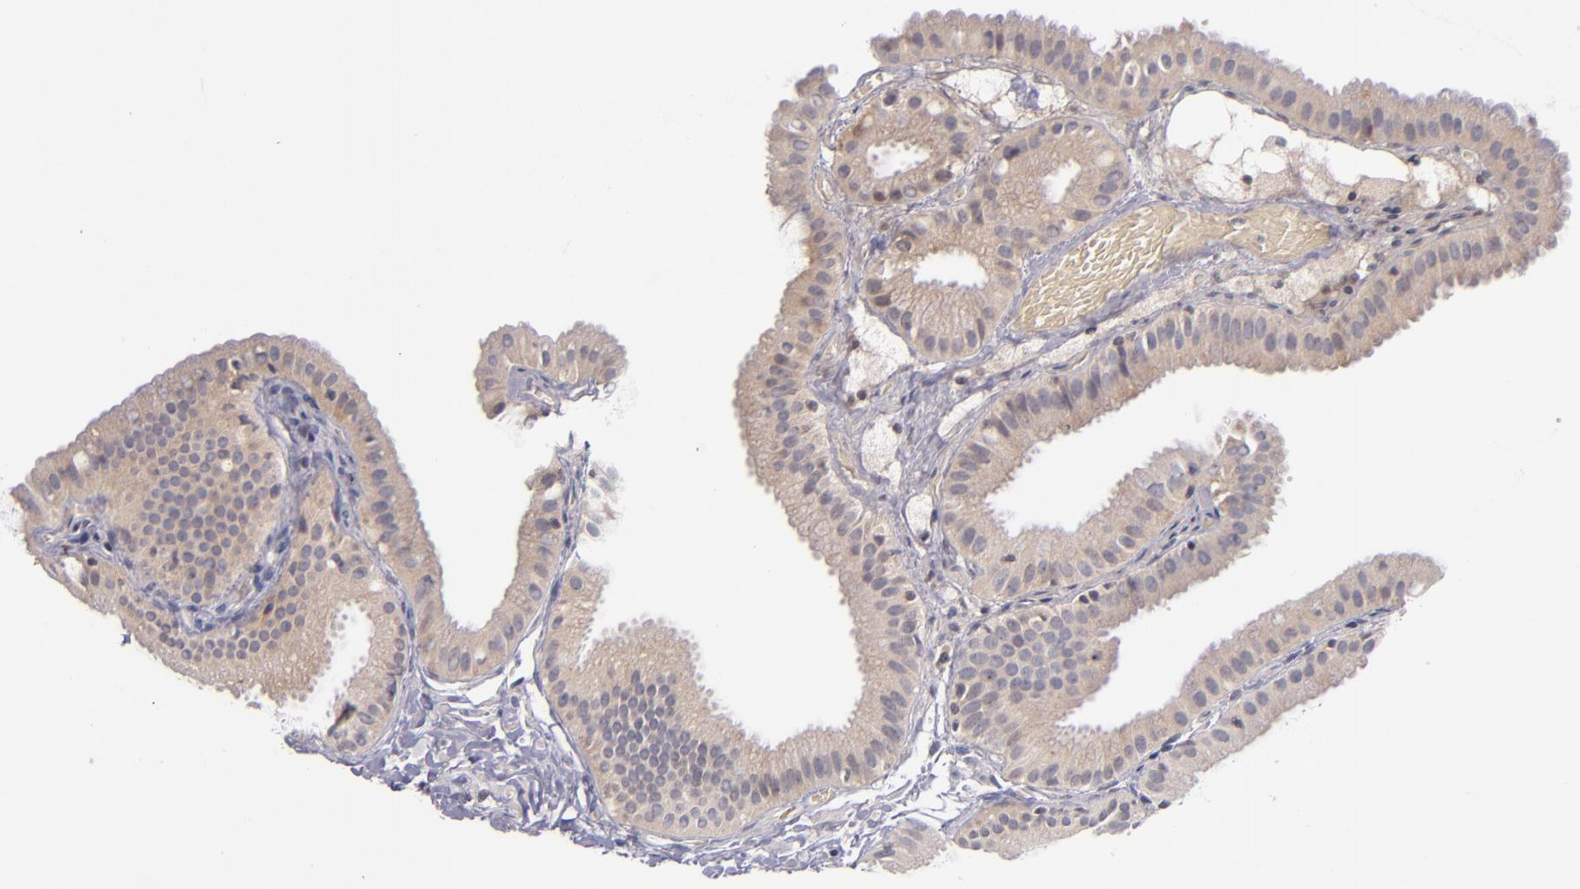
{"staining": {"intensity": "weak", "quantity": ">75%", "location": "cytoplasmic/membranous"}, "tissue": "gallbladder", "cell_type": "Glandular cells", "image_type": "normal", "snomed": [{"axis": "morphology", "description": "Normal tissue, NOS"}, {"axis": "topography", "description": "Gallbladder"}], "caption": "A brown stain shows weak cytoplasmic/membranous positivity of a protein in glandular cells of unremarkable gallbladder.", "gene": "TSC2", "patient": {"sex": "female", "age": 63}}